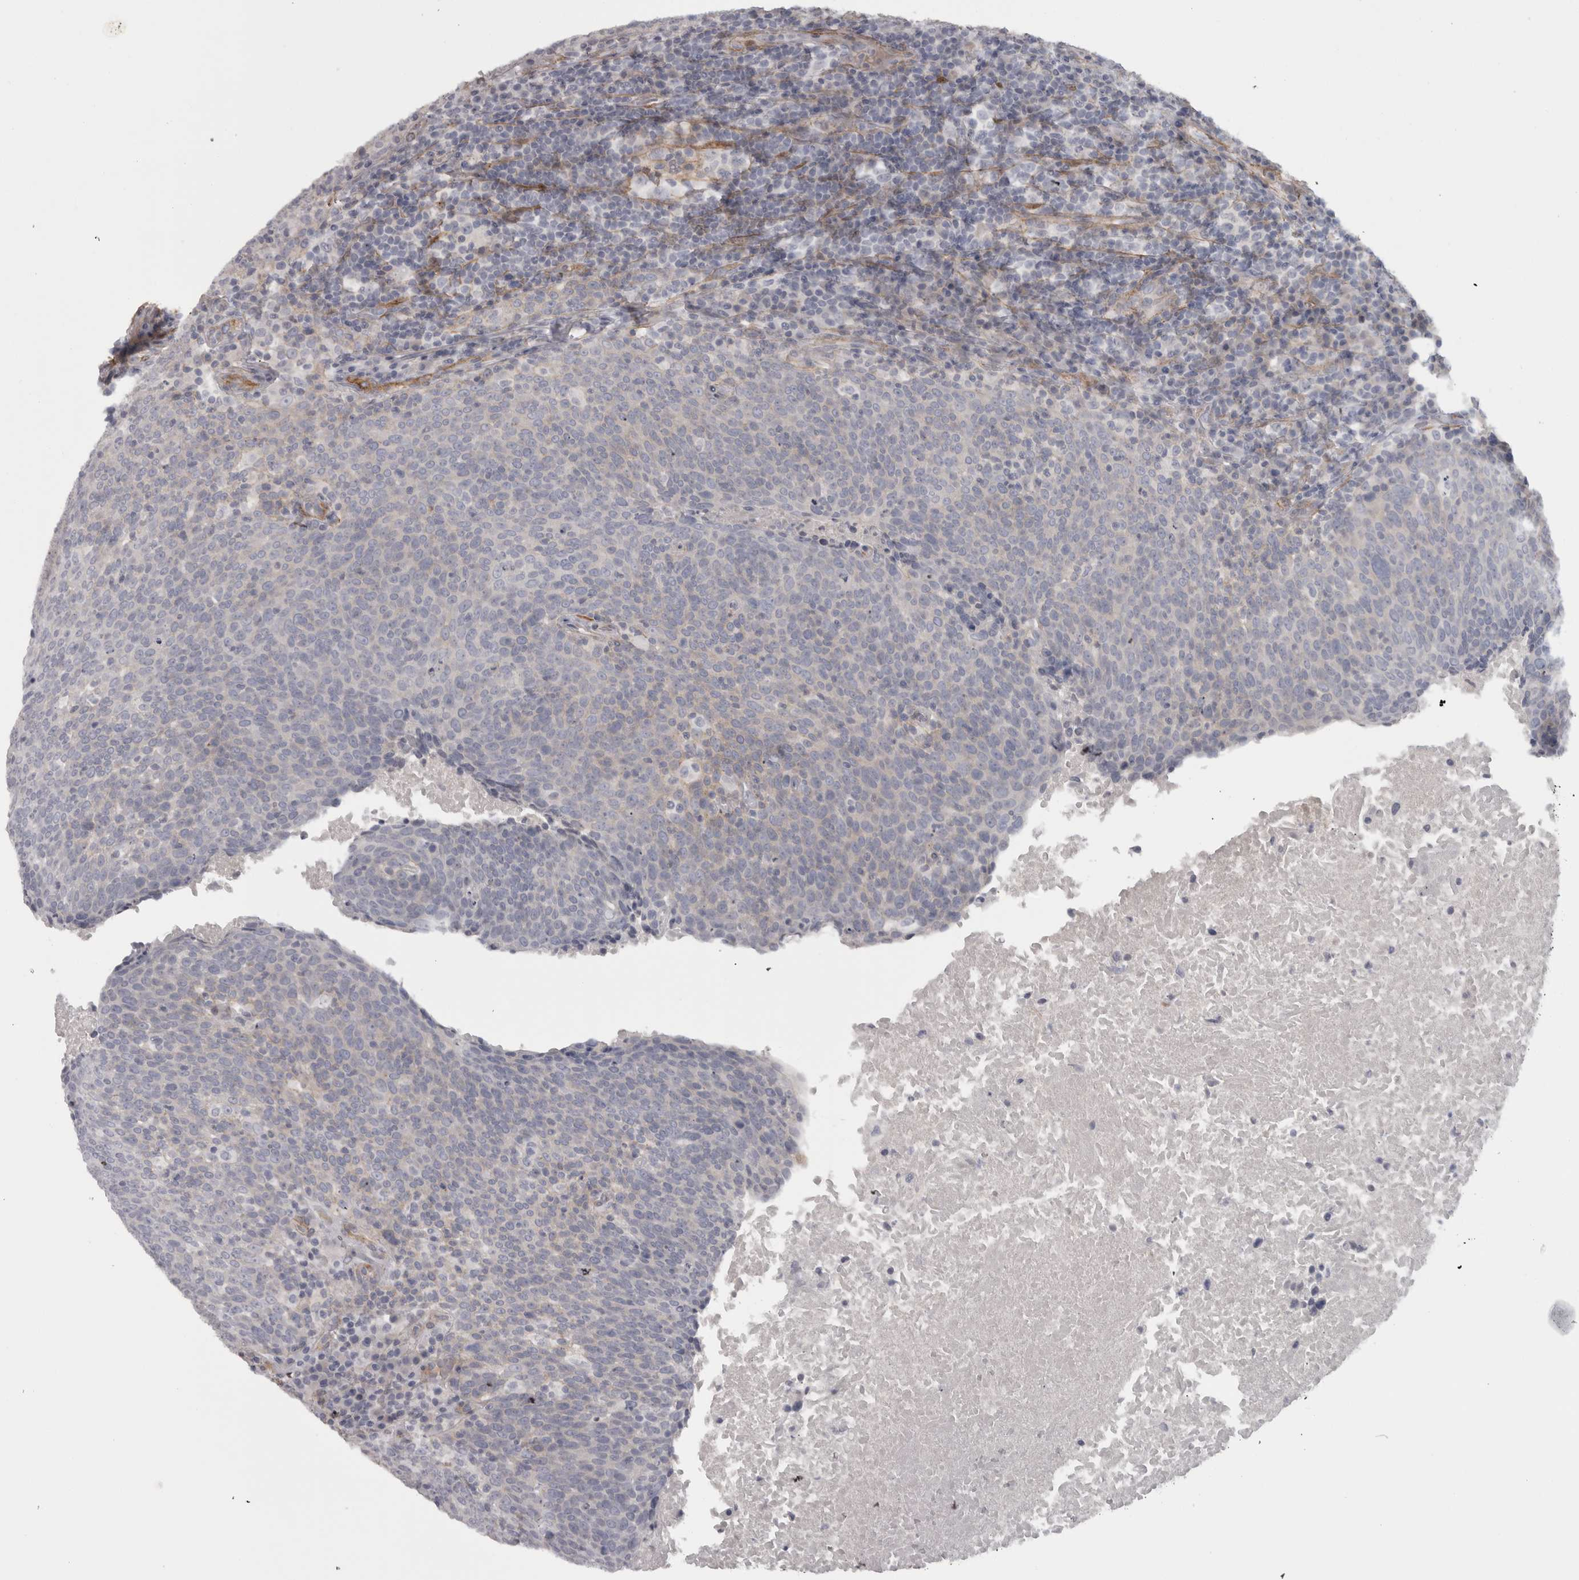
{"staining": {"intensity": "negative", "quantity": "none", "location": "none"}, "tissue": "head and neck cancer", "cell_type": "Tumor cells", "image_type": "cancer", "snomed": [{"axis": "morphology", "description": "Squamous cell carcinoma, NOS"}, {"axis": "morphology", "description": "Squamous cell carcinoma, metastatic, NOS"}, {"axis": "topography", "description": "Lymph node"}, {"axis": "topography", "description": "Head-Neck"}], "caption": "Immunohistochemistry of human head and neck cancer demonstrates no staining in tumor cells. (Brightfield microscopy of DAB (3,3'-diaminobenzidine) immunohistochemistry at high magnification).", "gene": "PPP1R12B", "patient": {"sex": "male", "age": 62}}